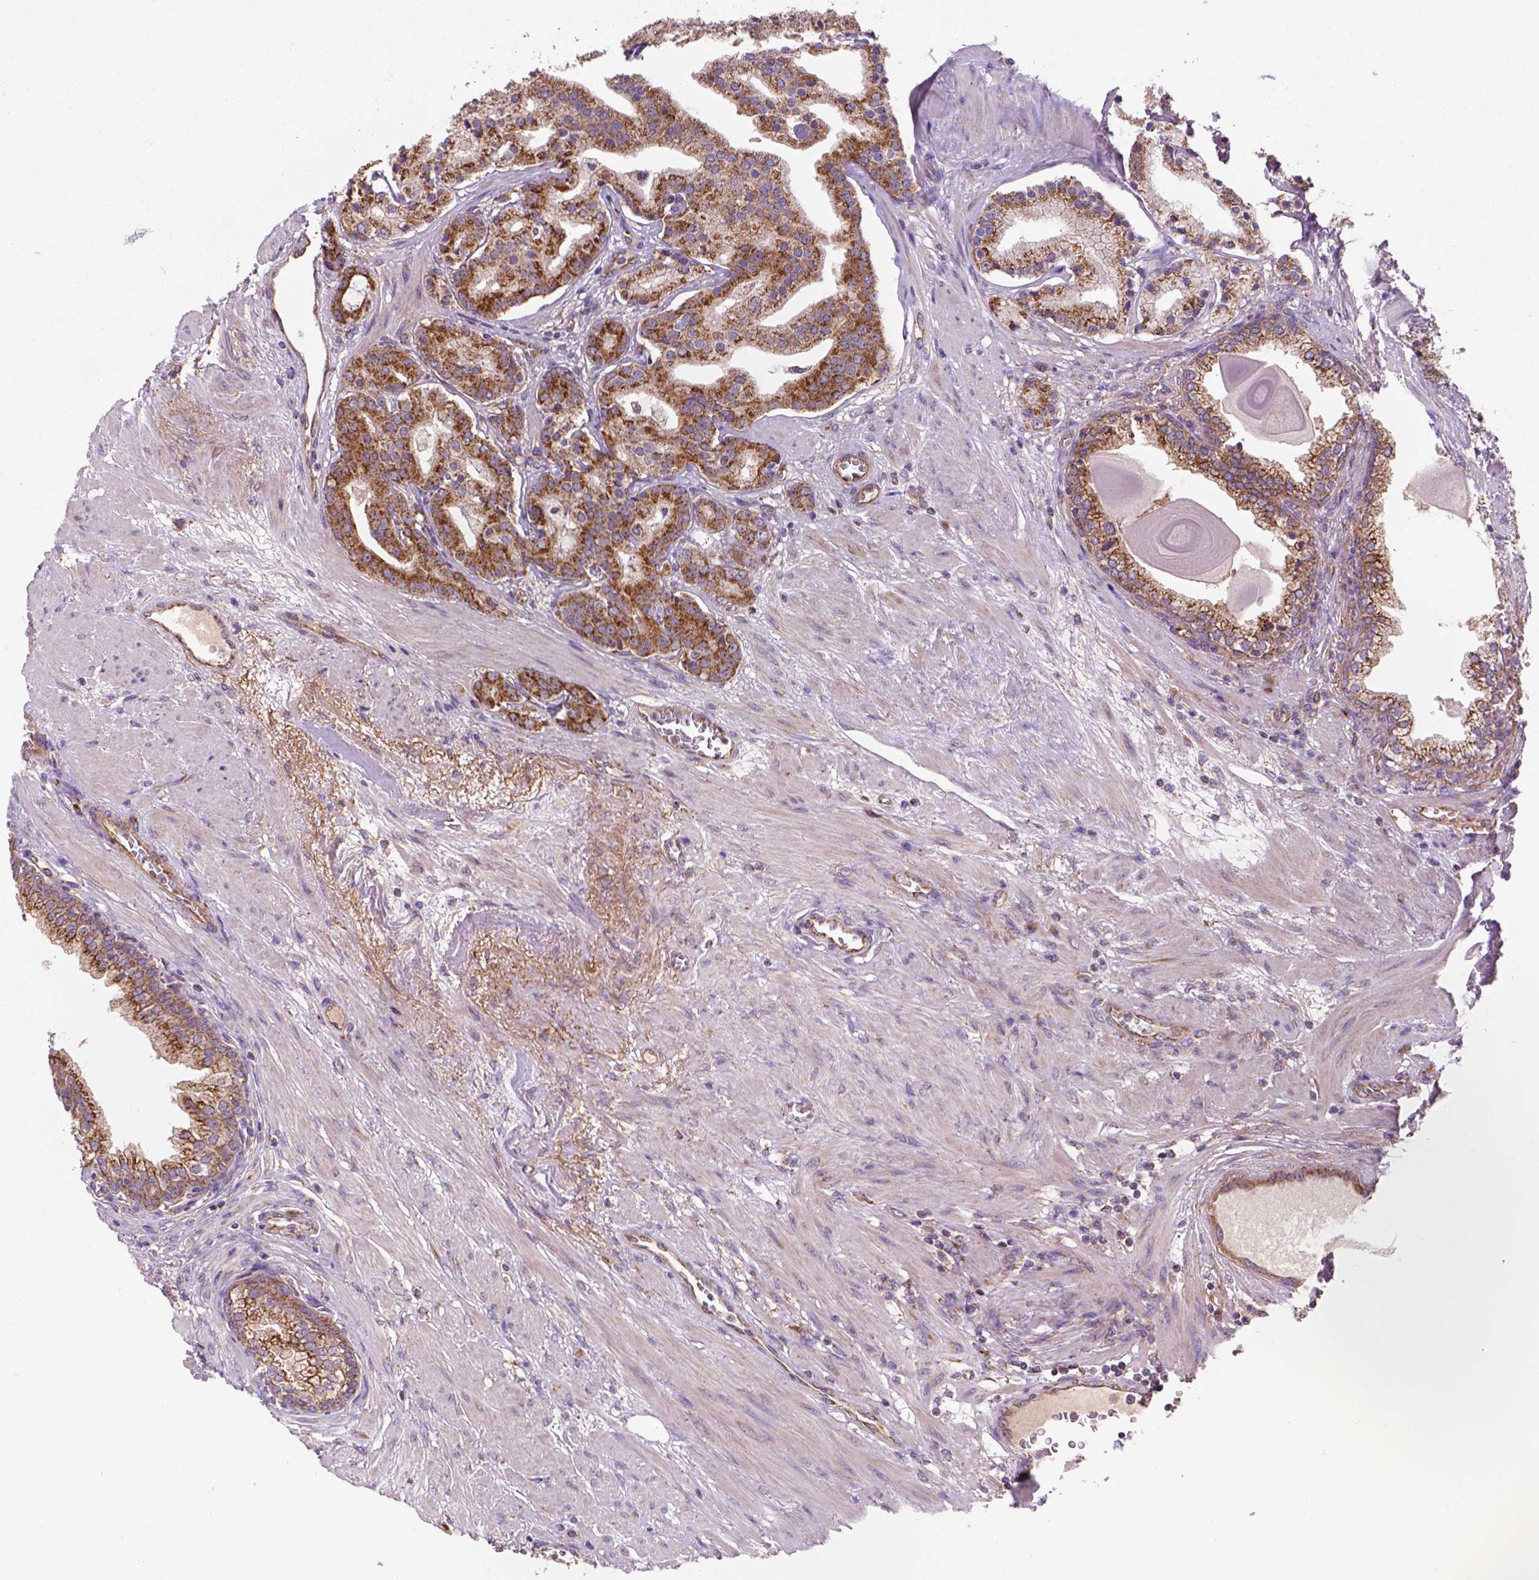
{"staining": {"intensity": "strong", "quantity": "25%-75%", "location": "cytoplasmic/membranous"}, "tissue": "prostate cancer", "cell_type": "Tumor cells", "image_type": "cancer", "snomed": [{"axis": "morphology", "description": "Adenocarcinoma, NOS"}, {"axis": "topography", "description": "Prostate"}], "caption": "Immunohistochemistry of human adenocarcinoma (prostate) shows high levels of strong cytoplasmic/membranous expression in approximately 25%-75% of tumor cells.", "gene": "WARS2", "patient": {"sex": "male", "age": 69}}